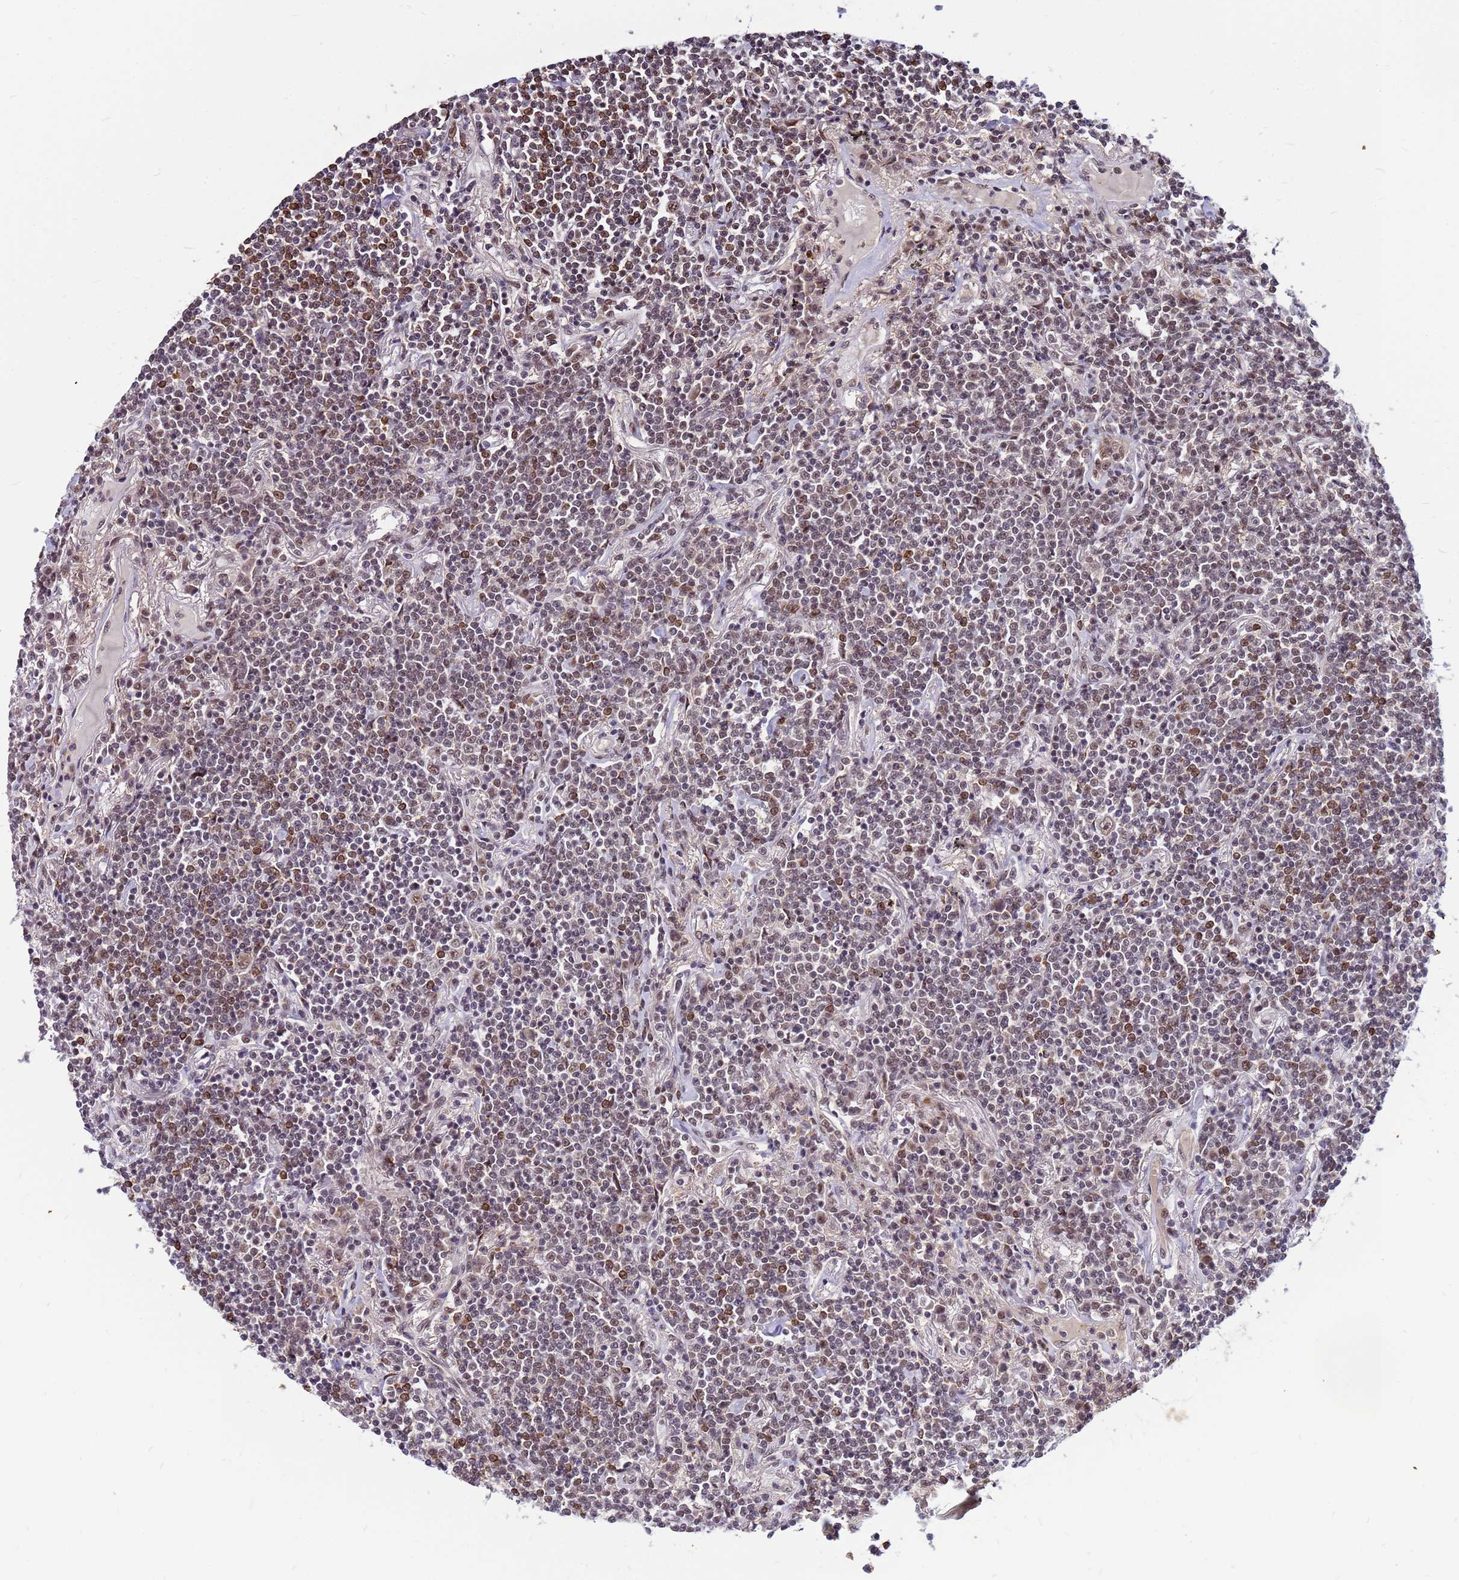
{"staining": {"intensity": "moderate", "quantity": "<25%", "location": "nuclear"}, "tissue": "lymphoma", "cell_type": "Tumor cells", "image_type": "cancer", "snomed": [{"axis": "morphology", "description": "Malignant lymphoma, non-Hodgkin's type, Low grade"}, {"axis": "topography", "description": "Lung"}], "caption": "Lymphoma was stained to show a protein in brown. There is low levels of moderate nuclear positivity in approximately <25% of tumor cells.", "gene": "NCBP2", "patient": {"sex": "female", "age": 71}}